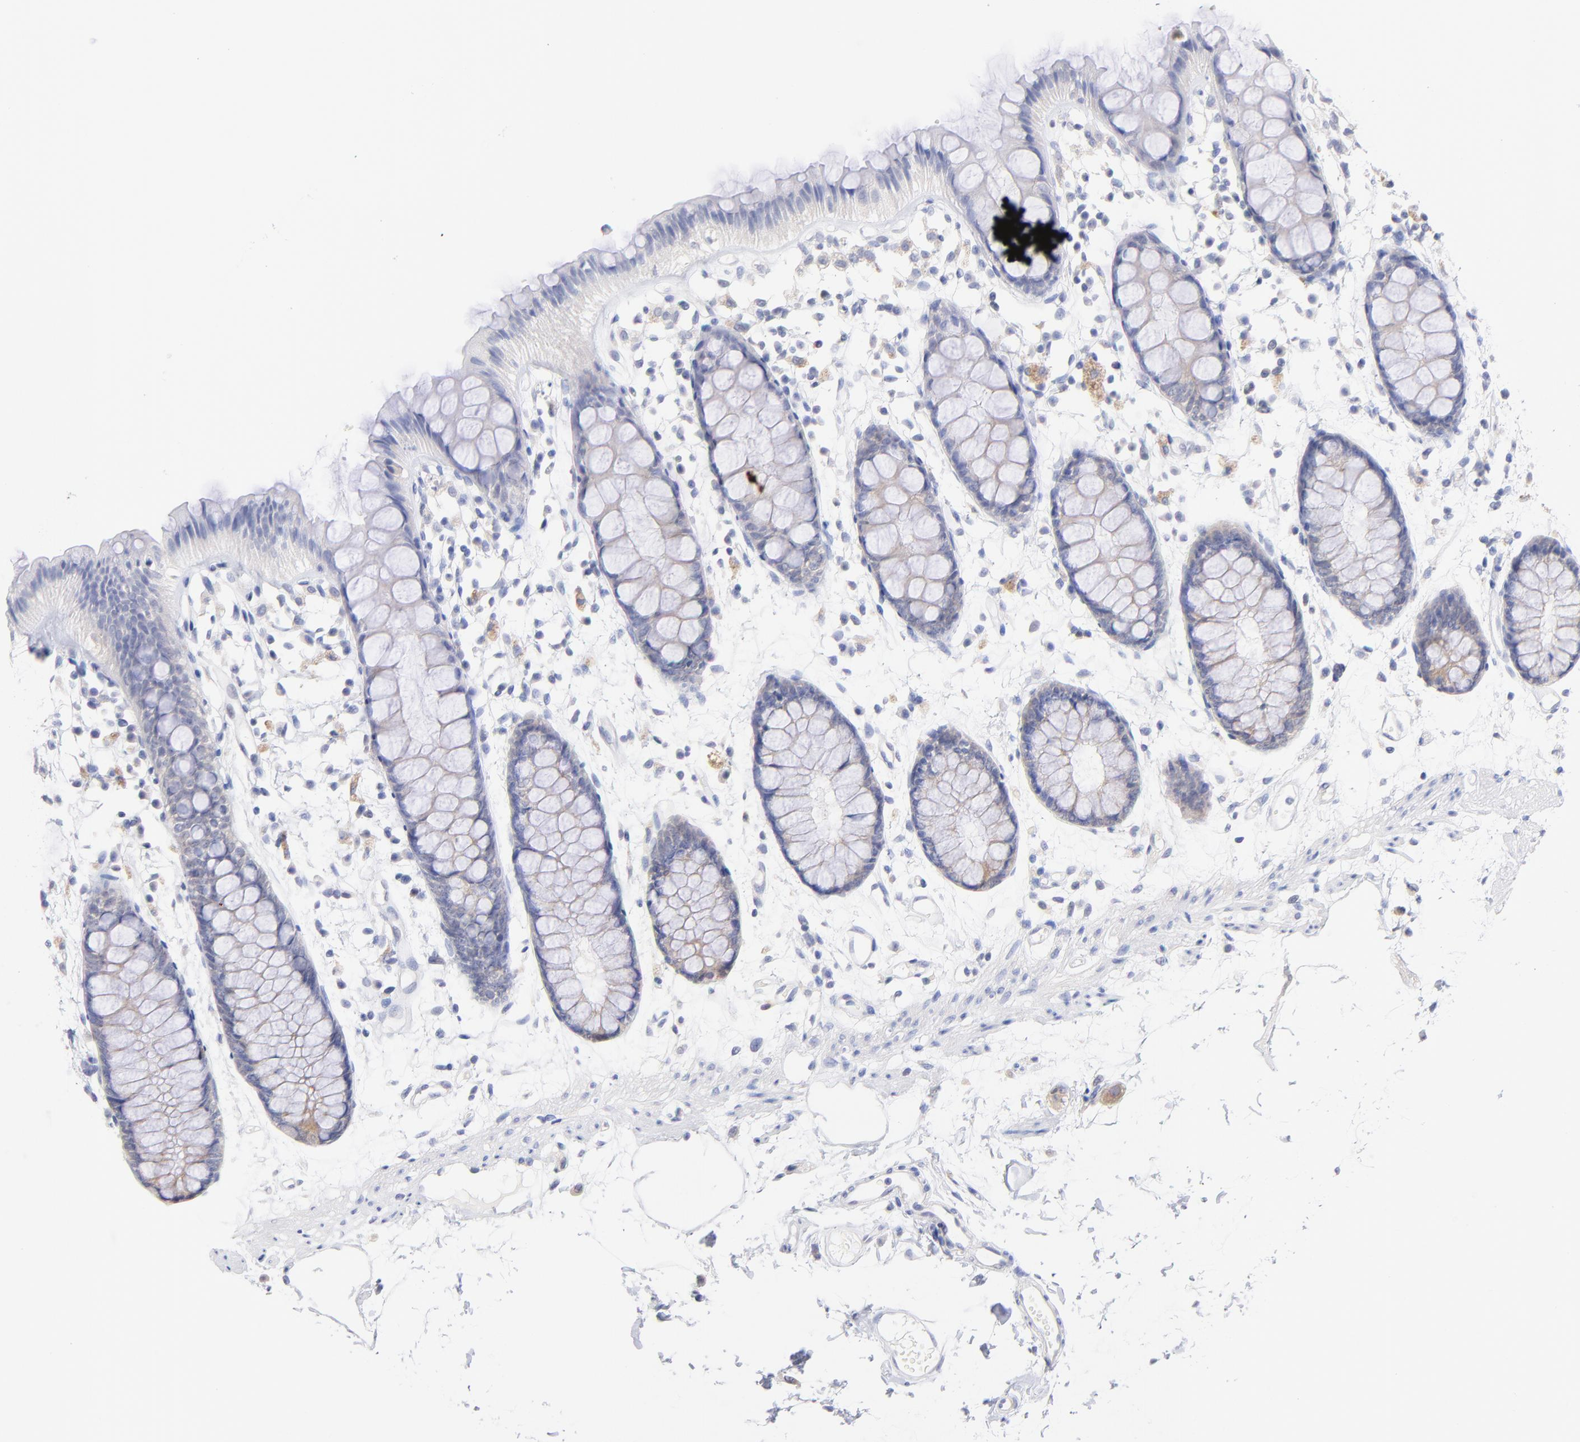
{"staining": {"intensity": "weak", "quantity": "<25%", "location": "cytoplasmic/membranous"}, "tissue": "rectum", "cell_type": "Glandular cells", "image_type": "normal", "snomed": [{"axis": "morphology", "description": "Normal tissue, NOS"}, {"axis": "topography", "description": "Rectum"}], "caption": "The image reveals no significant positivity in glandular cells of rectum. (Stains: DAB immunohistochemistry (IHC) with hematoxylin counter stain, Microscopy: brightfield microscopy at high magnification).", "gene": "CFAP57", "patient": {"sex": "female", "age": 66}}